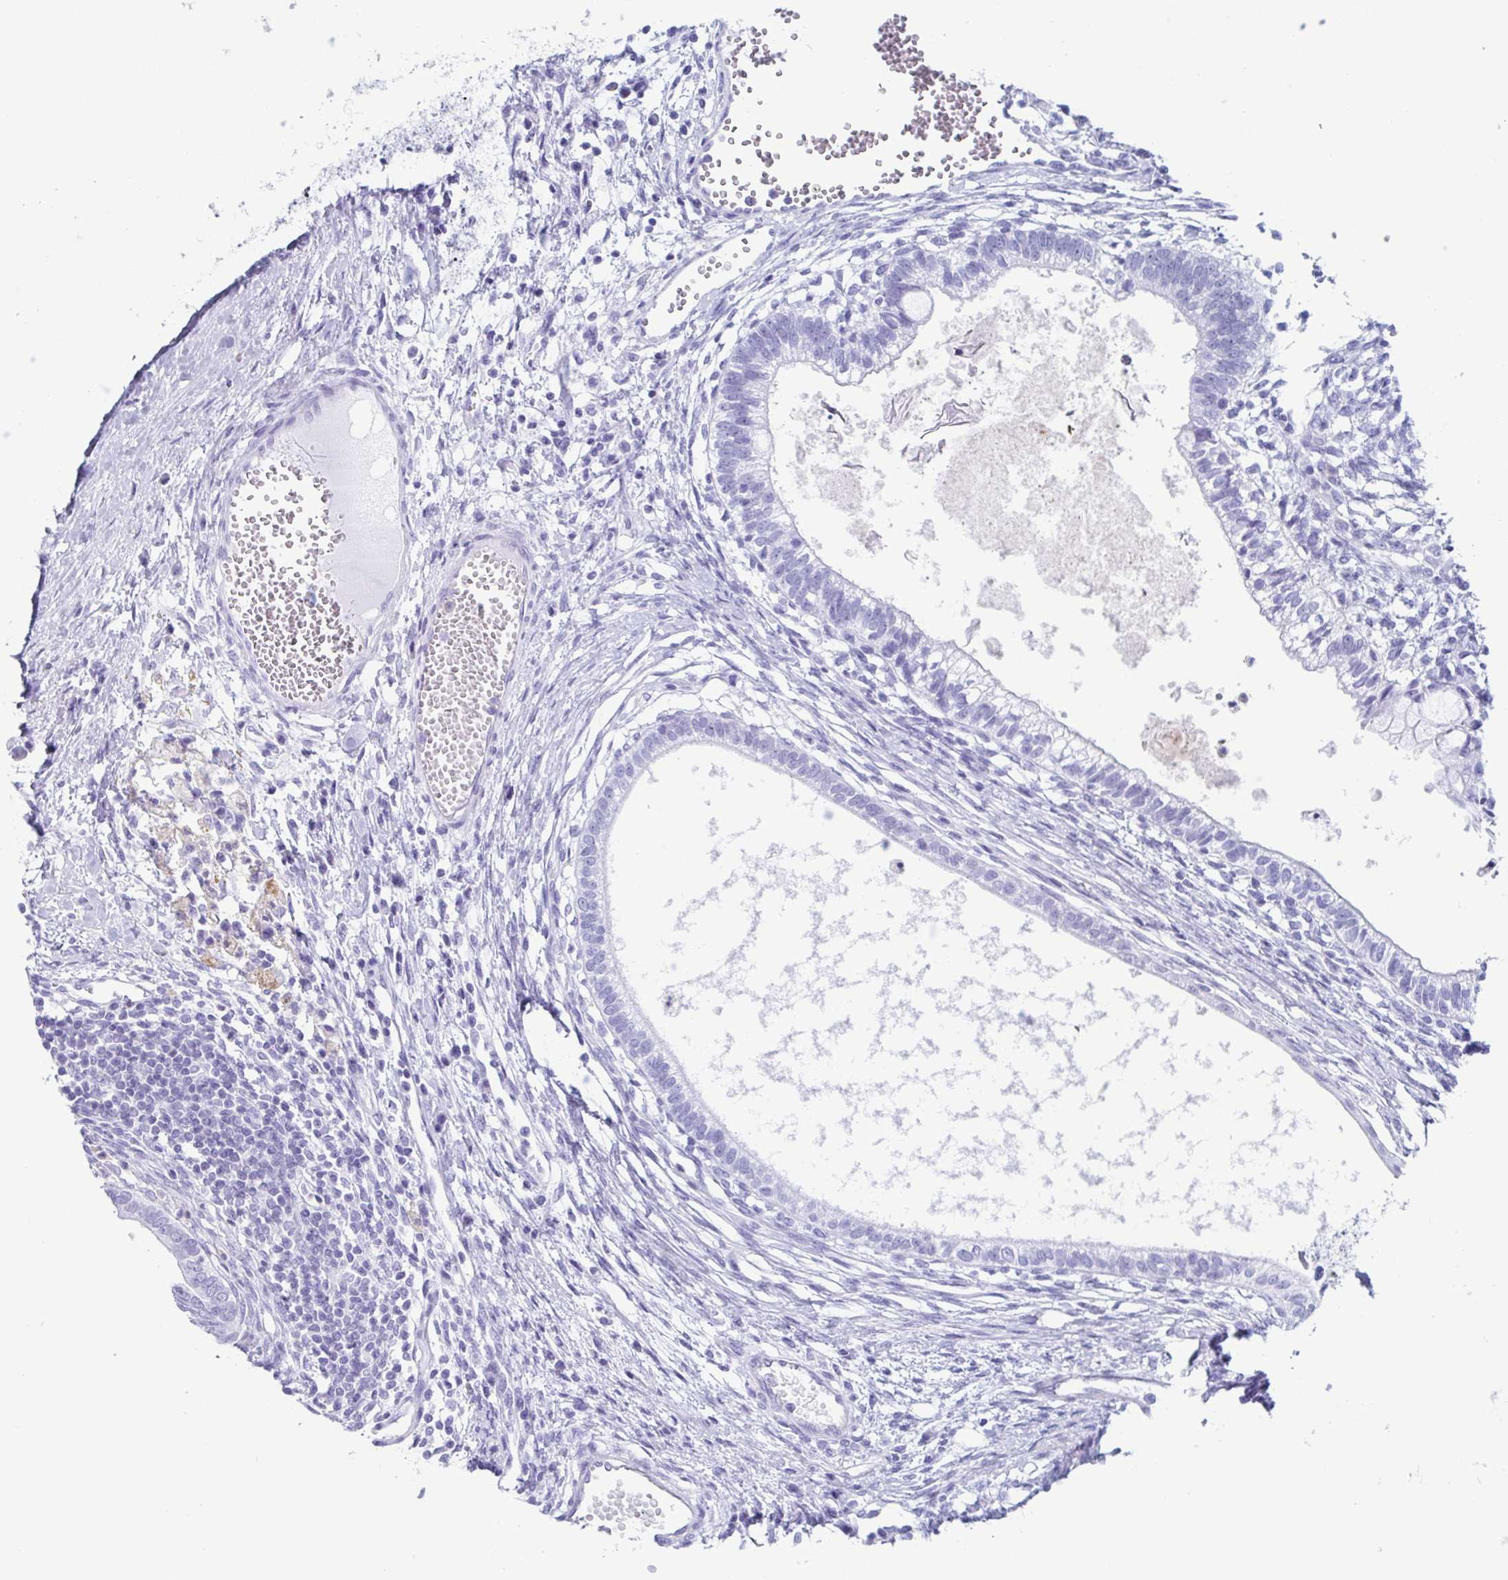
{"staining": {"intensity": "negative", "quantity": "none", "location": "none"}, "tissue": "testis cancer", "cell_type": "Tumor cells", "image_type": "cancer", "snomed": [{"axis": "morphology", "description": "Carcinoma, Embryonal, NOS"}, {"axis": "topography", "description": "Testis"}], "caption": "This is an immunohistochemistry (IHC) photomicrograph of human testis embryonal carcinoma. There is no positivity in tumor cells.", "gene": "BPI", "patient": {"sex": "male", "age": 37}}